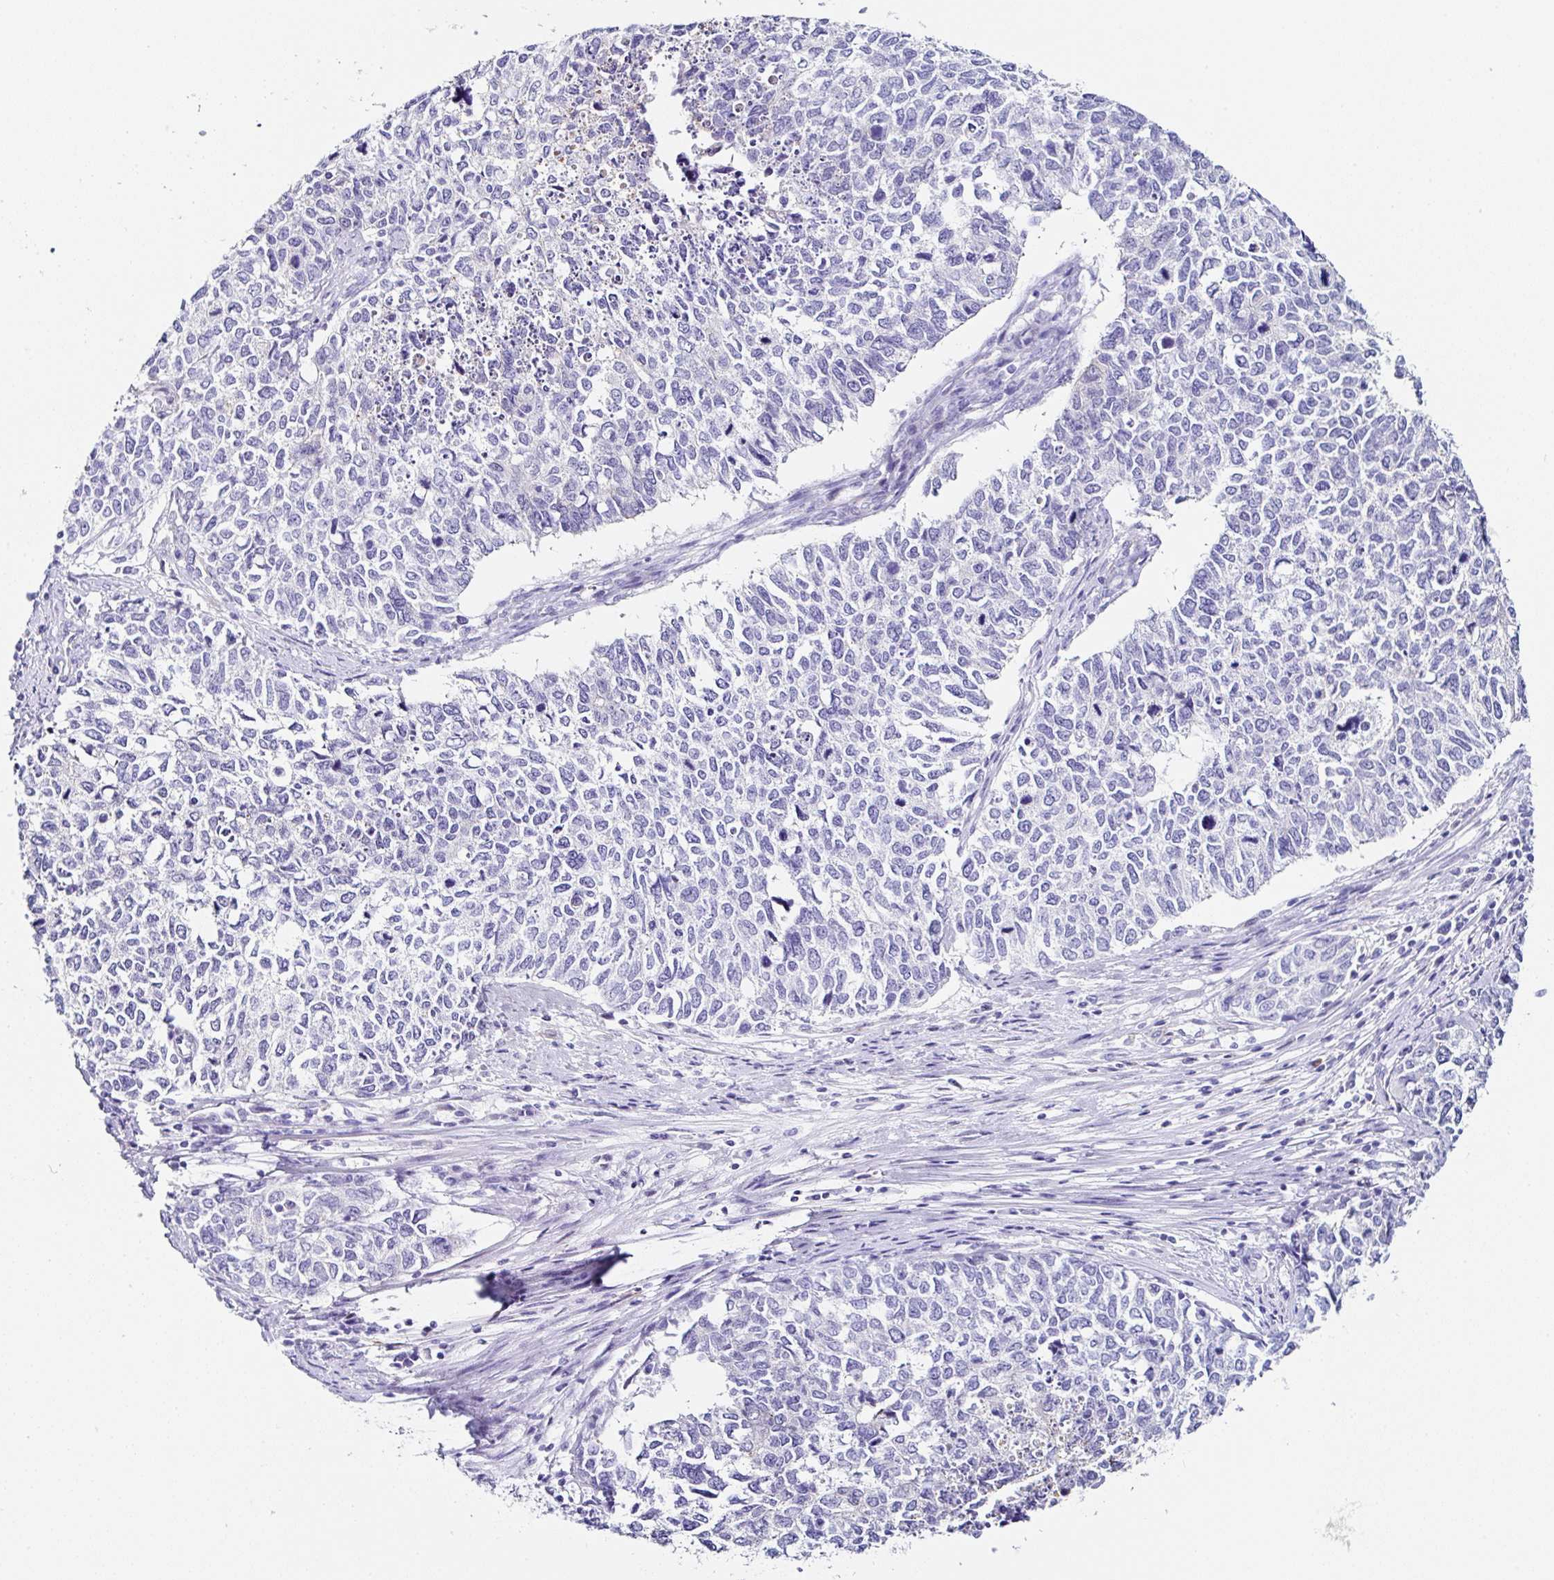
{"staining": {"intensity": "negative", "quantity": "none", "location": "none"}, "tissue": "cervical cancer", "cell_type": "Tumor cells", "image_type": "cancer", "snomed": [{"axis": "morphology", "description": "Adenocarcinoma, NOS"}, {"axis": "topography", "description": "Cervix"}], "caption": "Cervical cancer was stained to show a protein in brown. There is no significant expression in tumor cells.", "gene": "TMPRSS11E", "patient": {"sex": "female", "age": 63}}